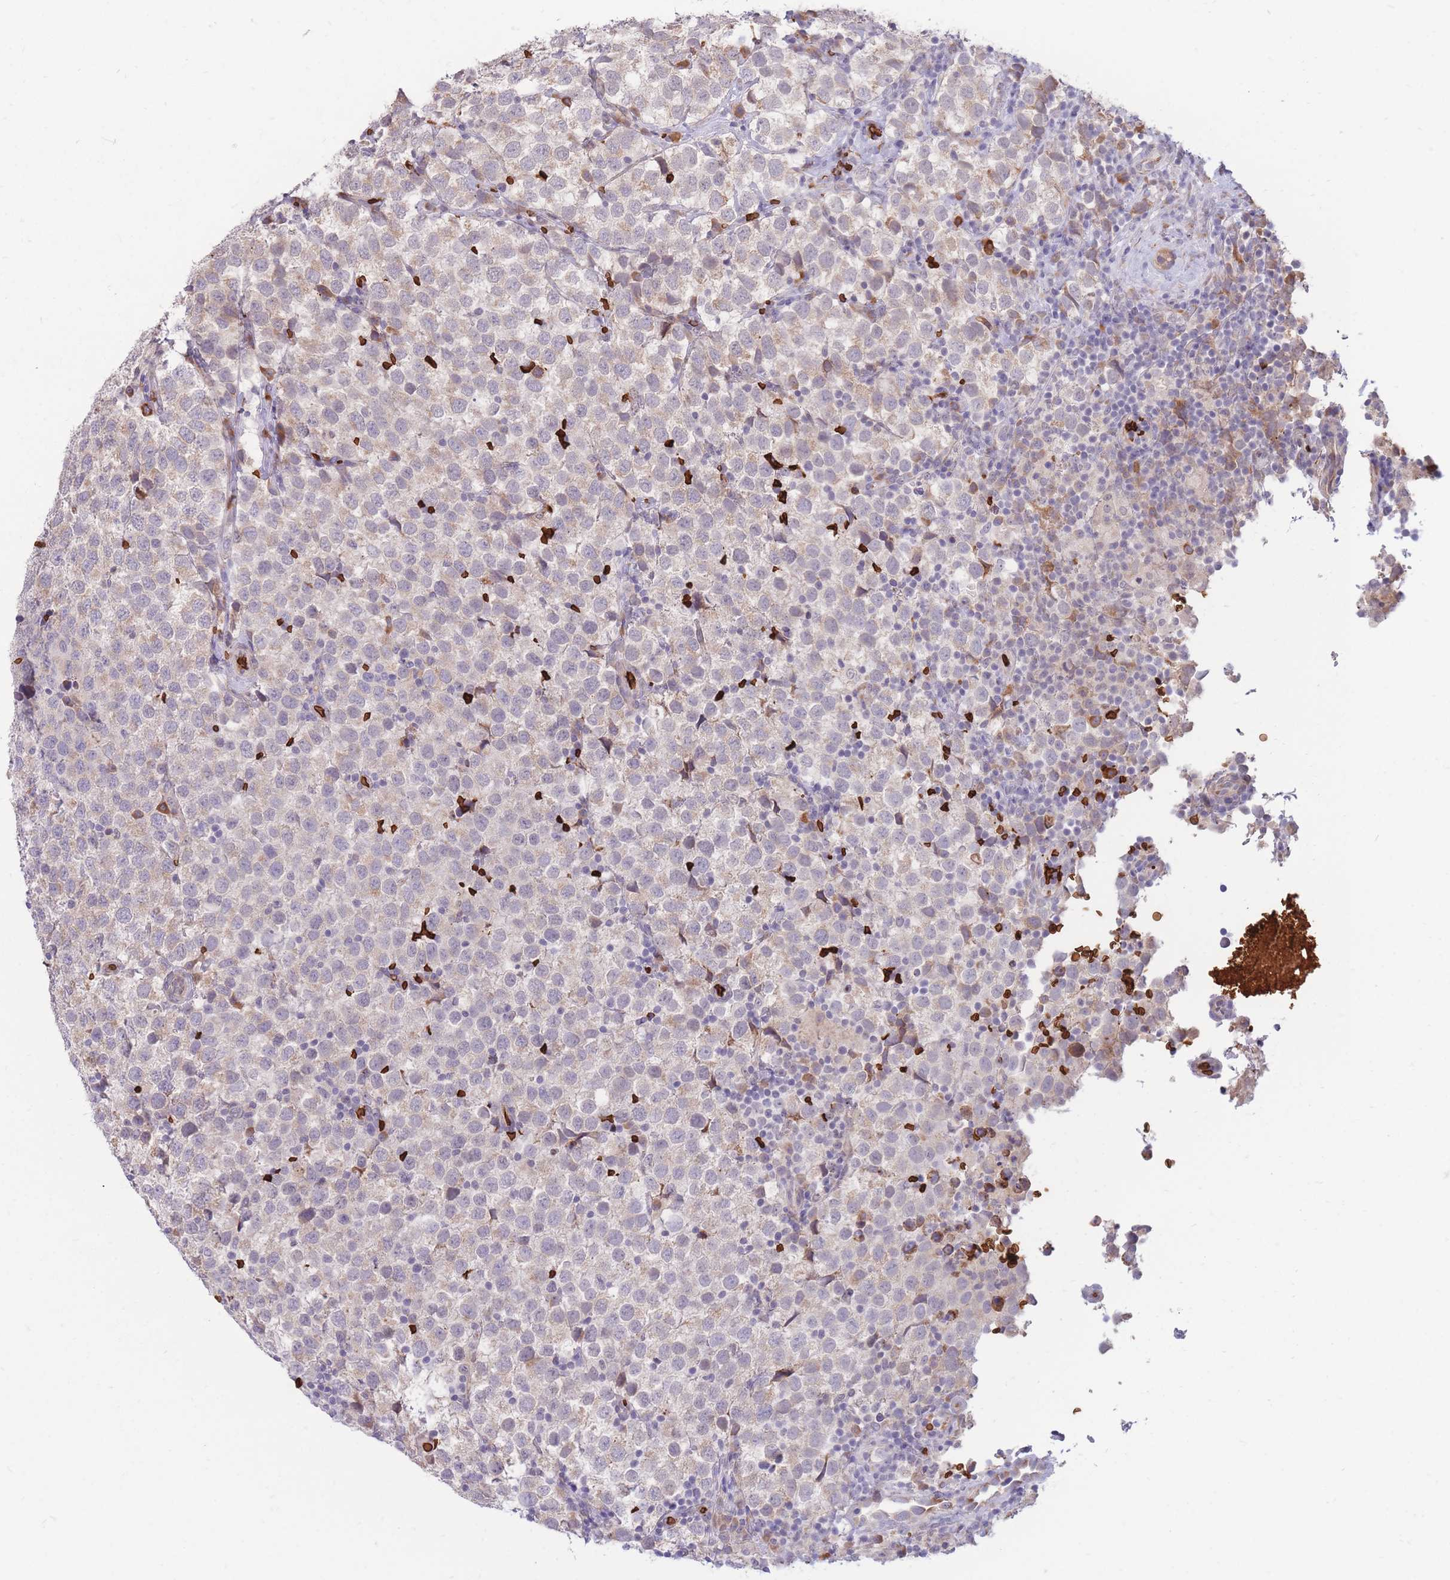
{"staining": {"intensity": "negative", "quantity": "none", "location": "none"}, "tissue": "testis cancer", "cell_type": "Tumor cells", "image_type": "cancer", "snomed": [{"axis": "morphology", "description": "Seminoma, NOS"}, {"axis": "topography", "description": "Testis"}], "caption": "Tumor cells are negative for protein expression in human testis cancer. The staining was performed using DAB to visualize the protein expression in brown, while the nuclei were stained in blue with hematoxylin (Magnification: 20x).", "gene": "ATP10D", "patient": {"sex": "male", "age": 34}}